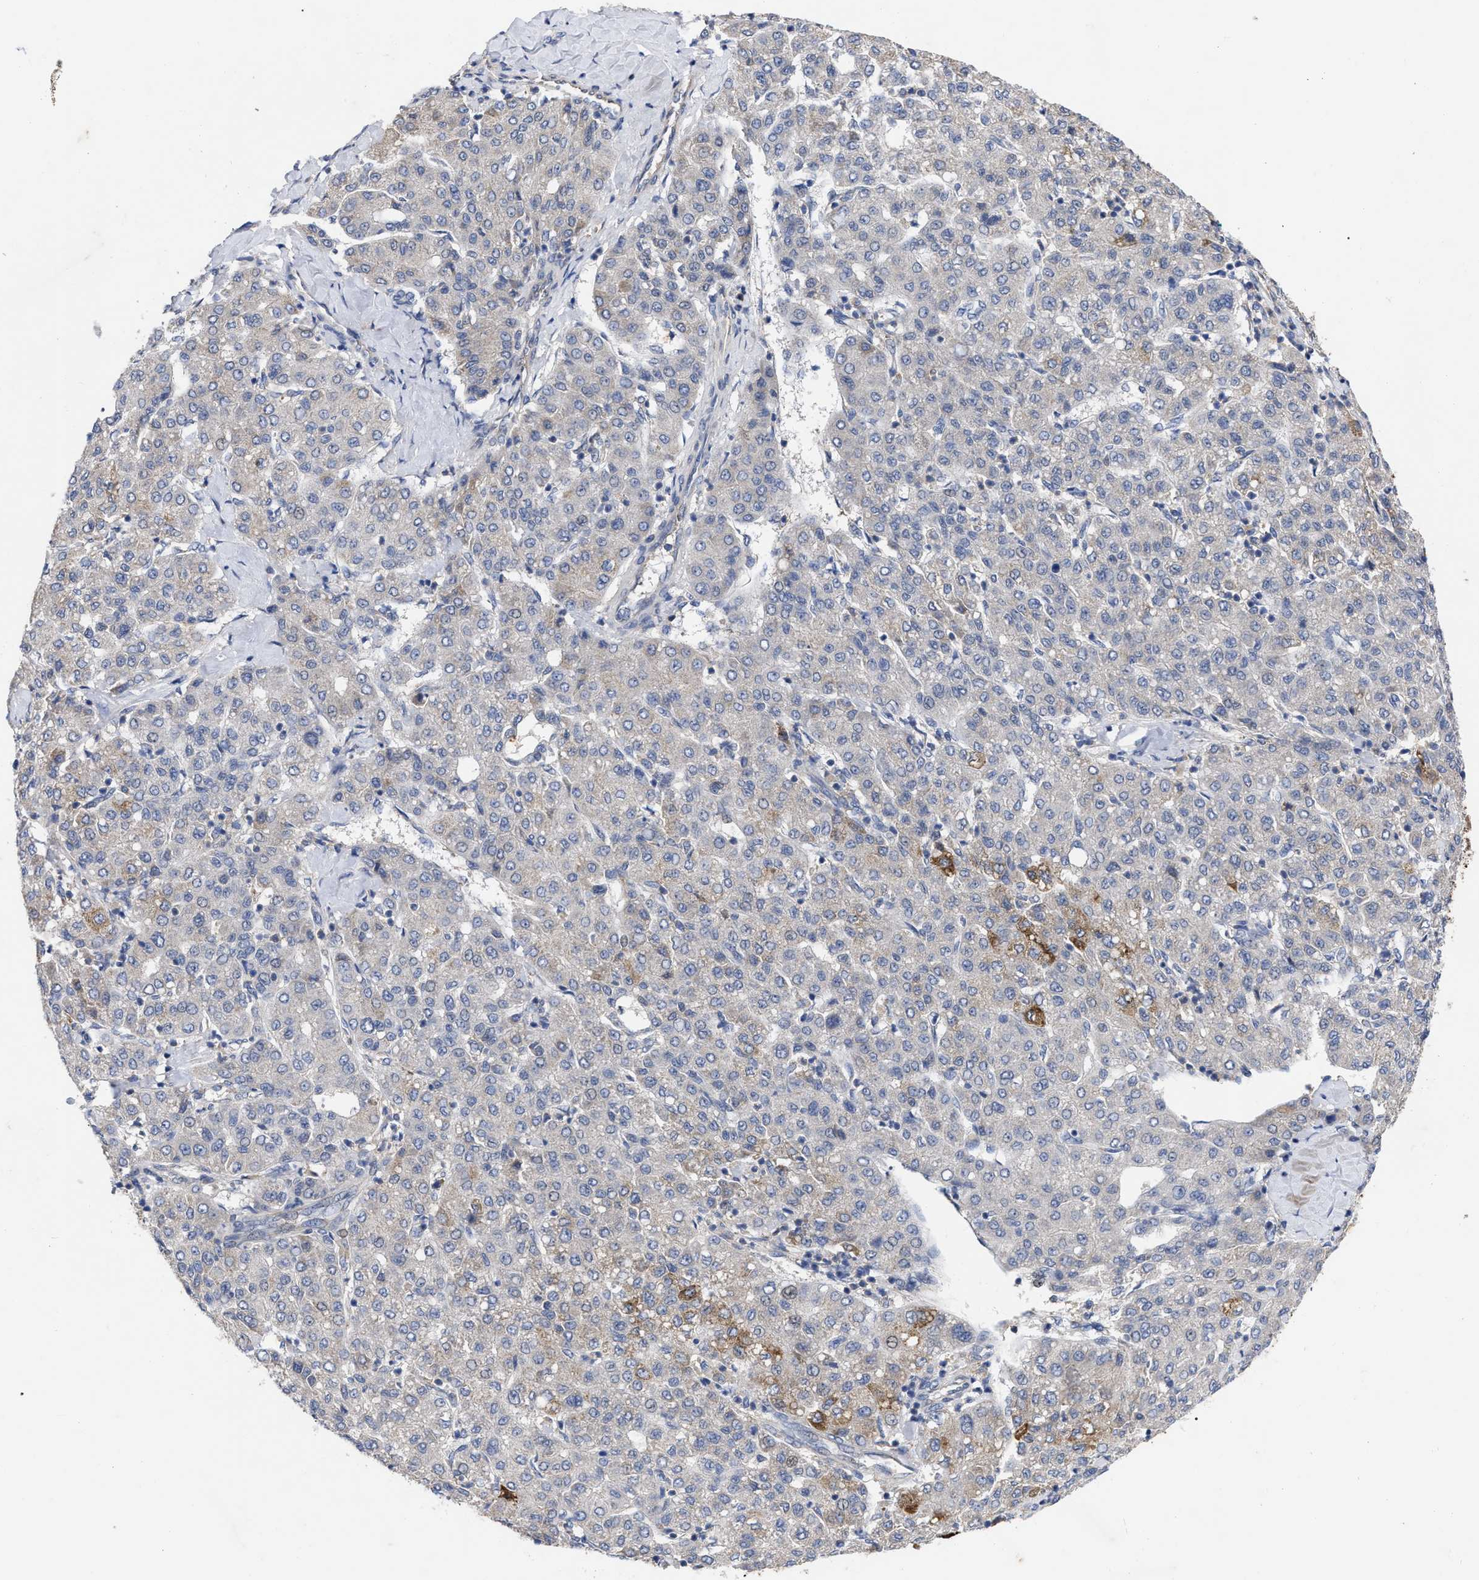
{"staining": {"intensity": "negative", "quantity": "none", "location": "none"}, "tissue": "liver cancer", "cell_type": "Tumor cells", "image_type": "cancer", "snomed": [{"axis": "morphology", "description": "Carcinoma, Hepatocellular, NOS"}, {"axis": "topography", "description": "Liver"}], "caption": "This image is of liver cancer (hepatocellular carcinoma) stained with immunohistochemistry (IHC) to label a protein in brown with the nuclei are counter-stained blue. There is no positivity in tumor cells. (Brightfield microscopy of DAB immunohistochemistry at high magnification).", "gene": "TCP1", "patient": {"sex": "male", "age": 65}}